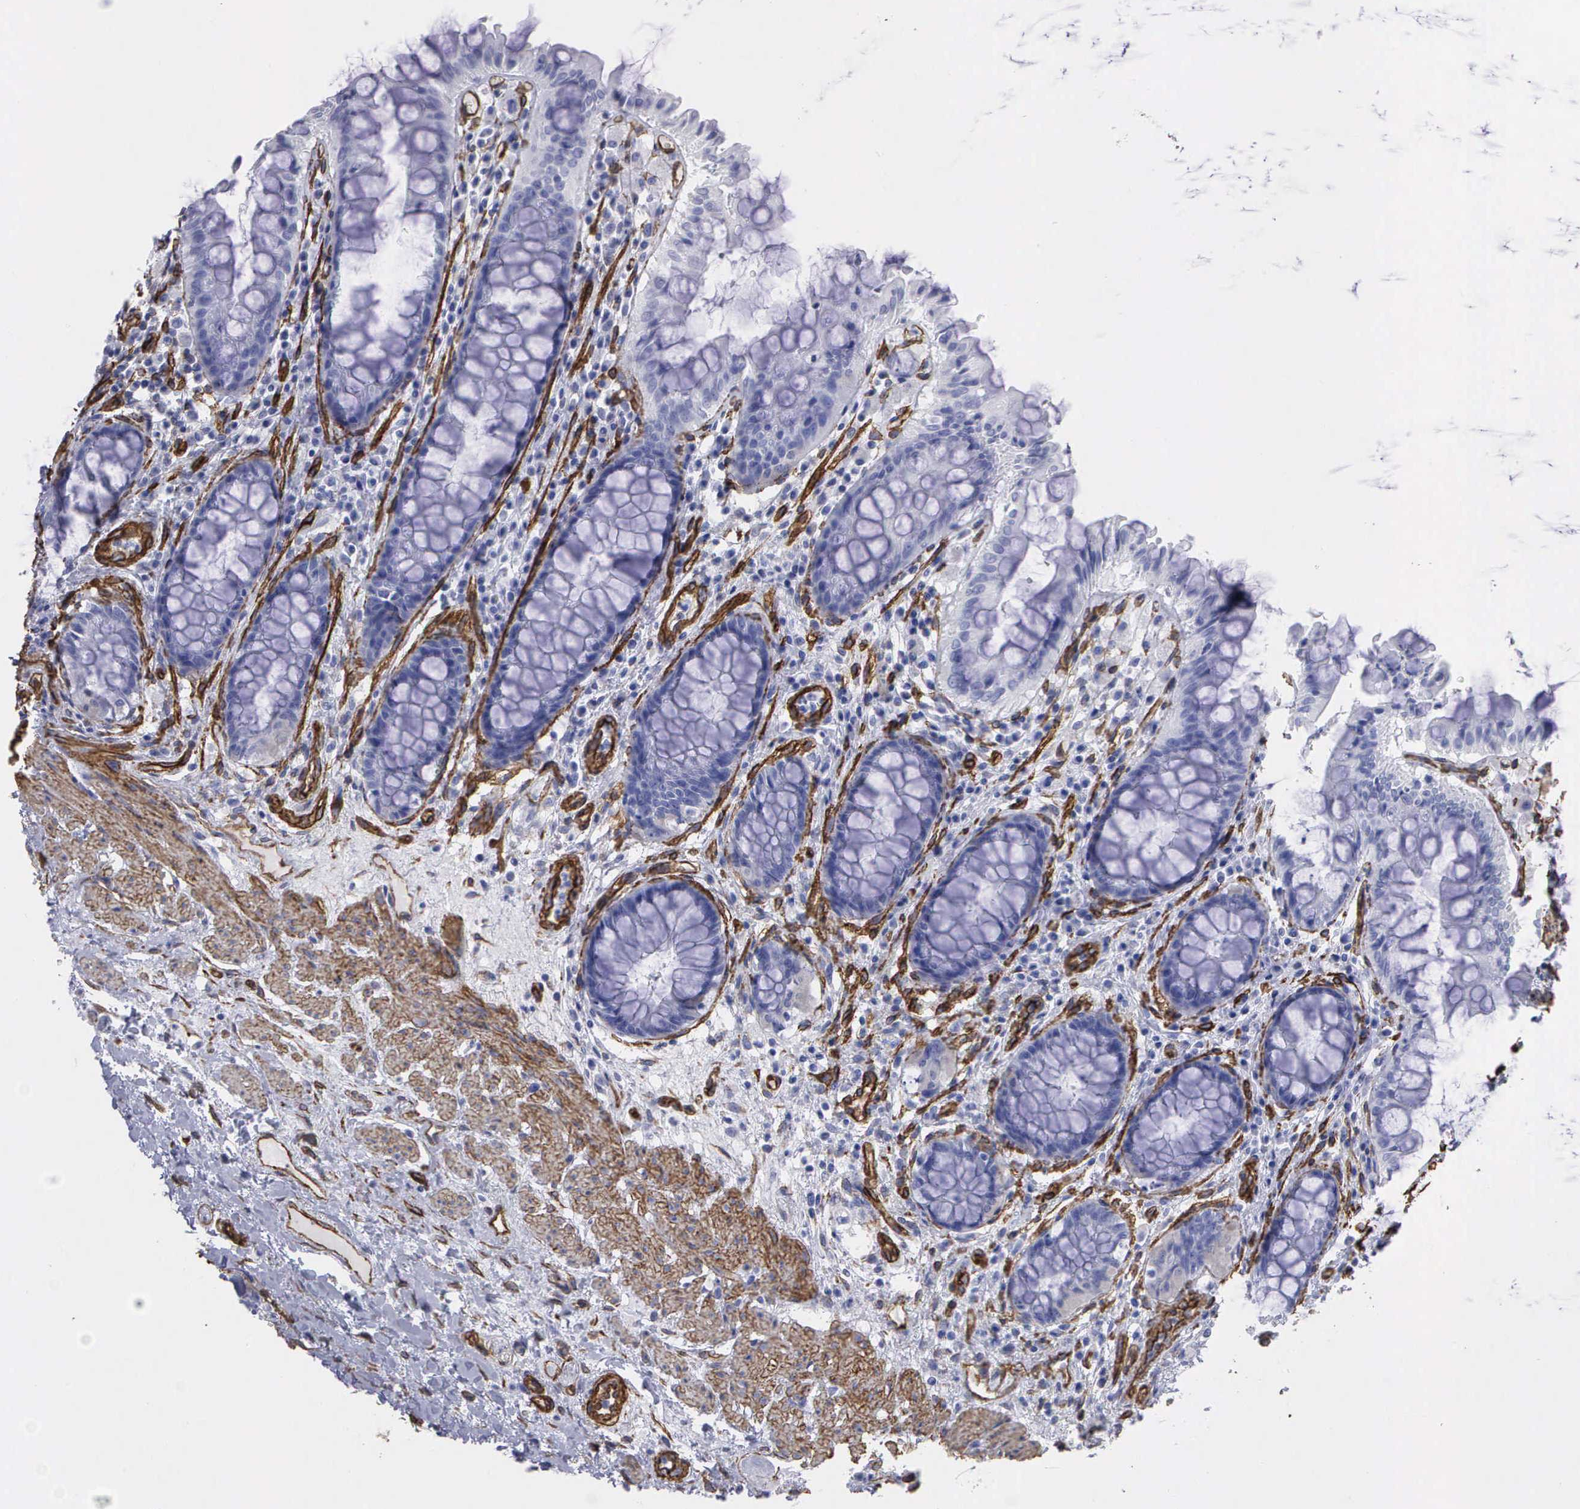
{"staining": {"intensity": "negative", "quantity": "none", "location": "none"}, "tissue": "rectum", "cell_type": "Glandular cells", "image_type": "normal", "snomed": [{"axis": "morphology", "description": "Normal tissue, NOS"}, {"axis": "topography", "description": "Rectum"}], "caption": "Human rectum stained for a protein using immunohistochemistry (IHC) shows no expression in glandular cells.", "gene": "MAGEB10", "patient": {"sex": "female", "age": 75}}